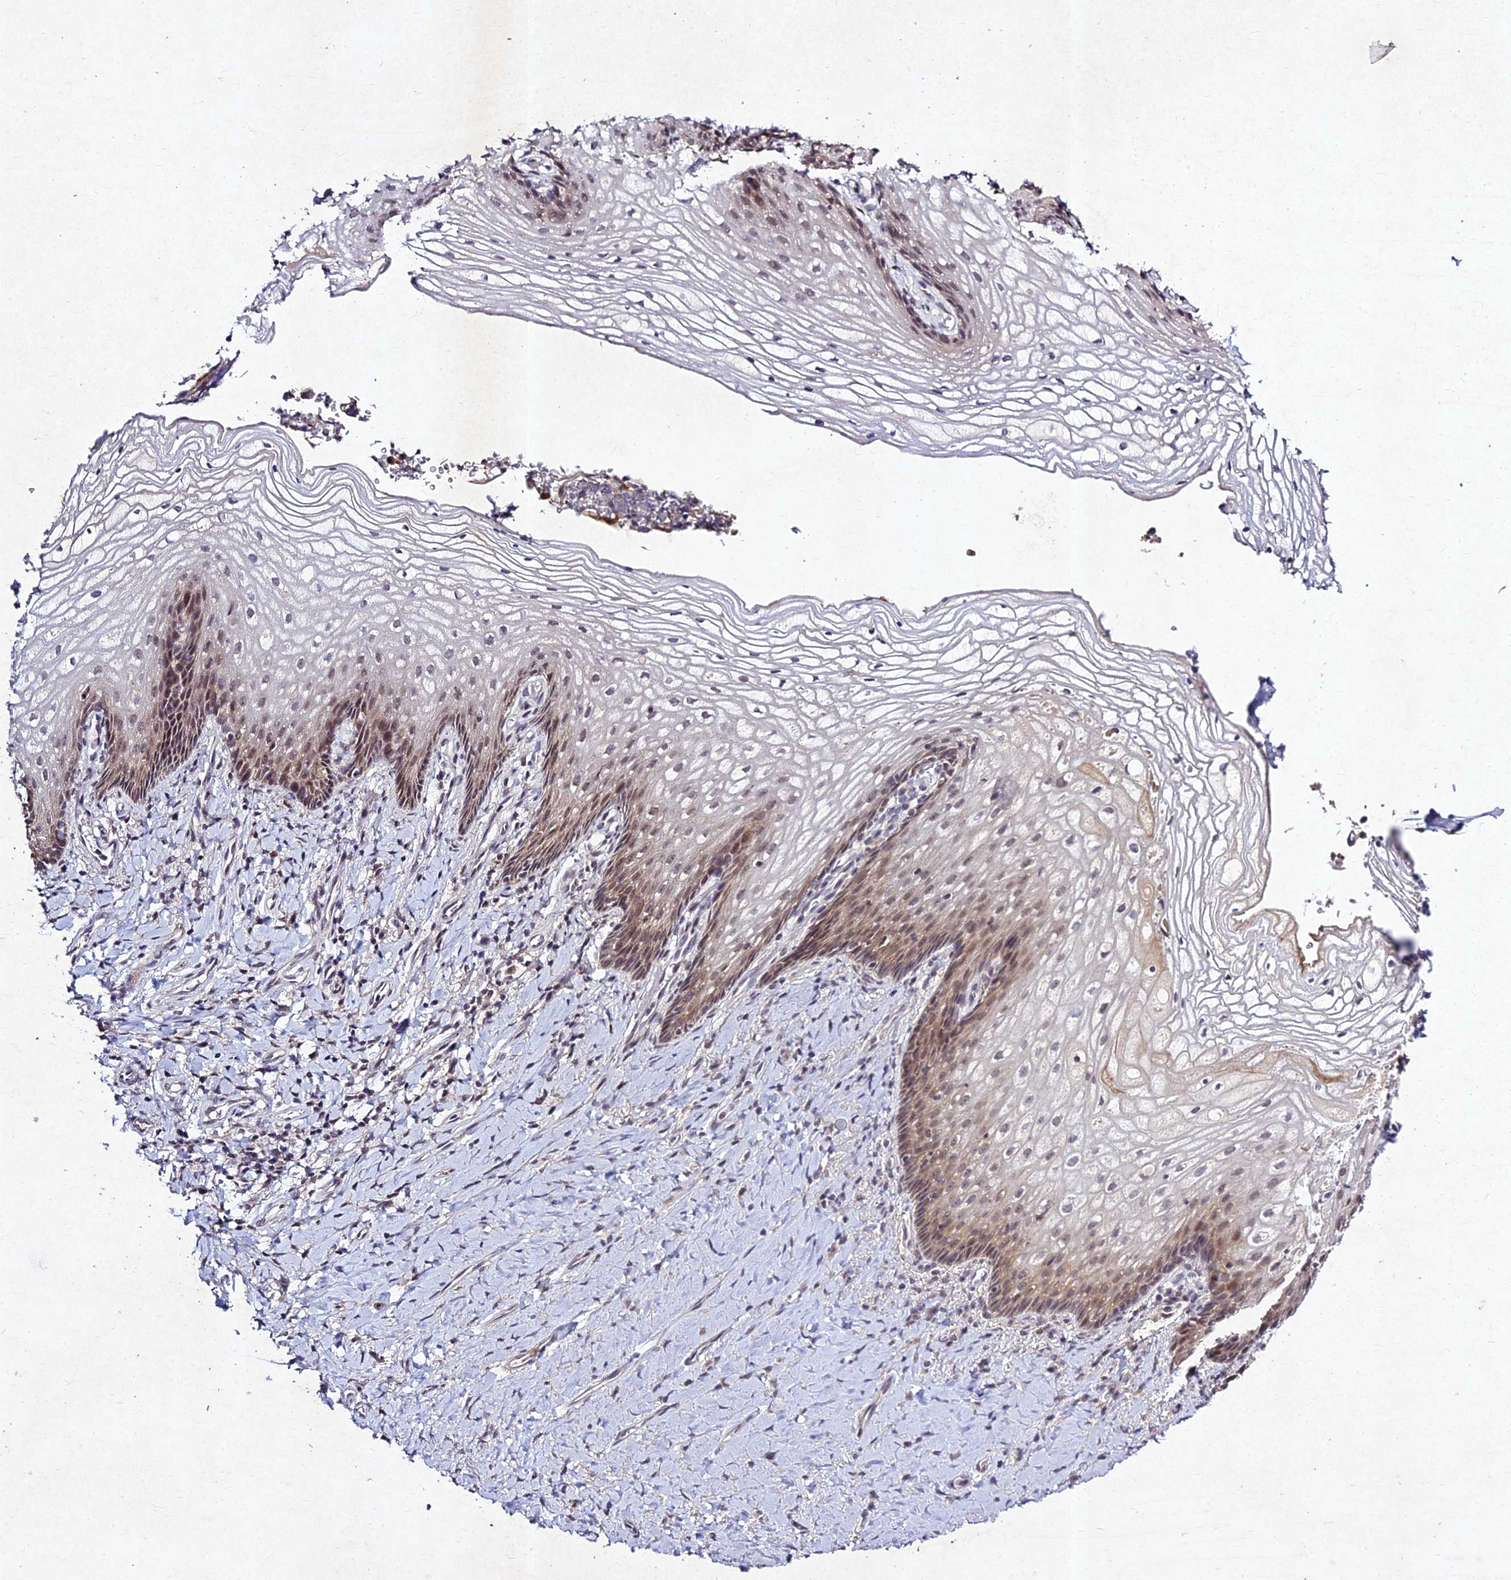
{"staining": {"intensity": "weak", "quantity": "25%-75%", "location": "cytoplasmic/membranous,nuclear"}, "tissue": "vagina", "cell_type": "Squamous epithelial cells", "image_type": "normal", "snomed": [{"axis": "morphology", "description": "Normal tissue, NOS"}, {"axis": "topography", "description": "Vagina"}], "caption": "Immunohistochemistry (IHC) histopathology image of unremarkable vagina stained for a protein (brown), which demonstrates low levels of weak cytoplasmic/membranous,nuclear positivity in approximately 25%-75% of squamous epithelial cells.", "gene": "RAVER1", "patient": {"sex": "female", "age": 60}}